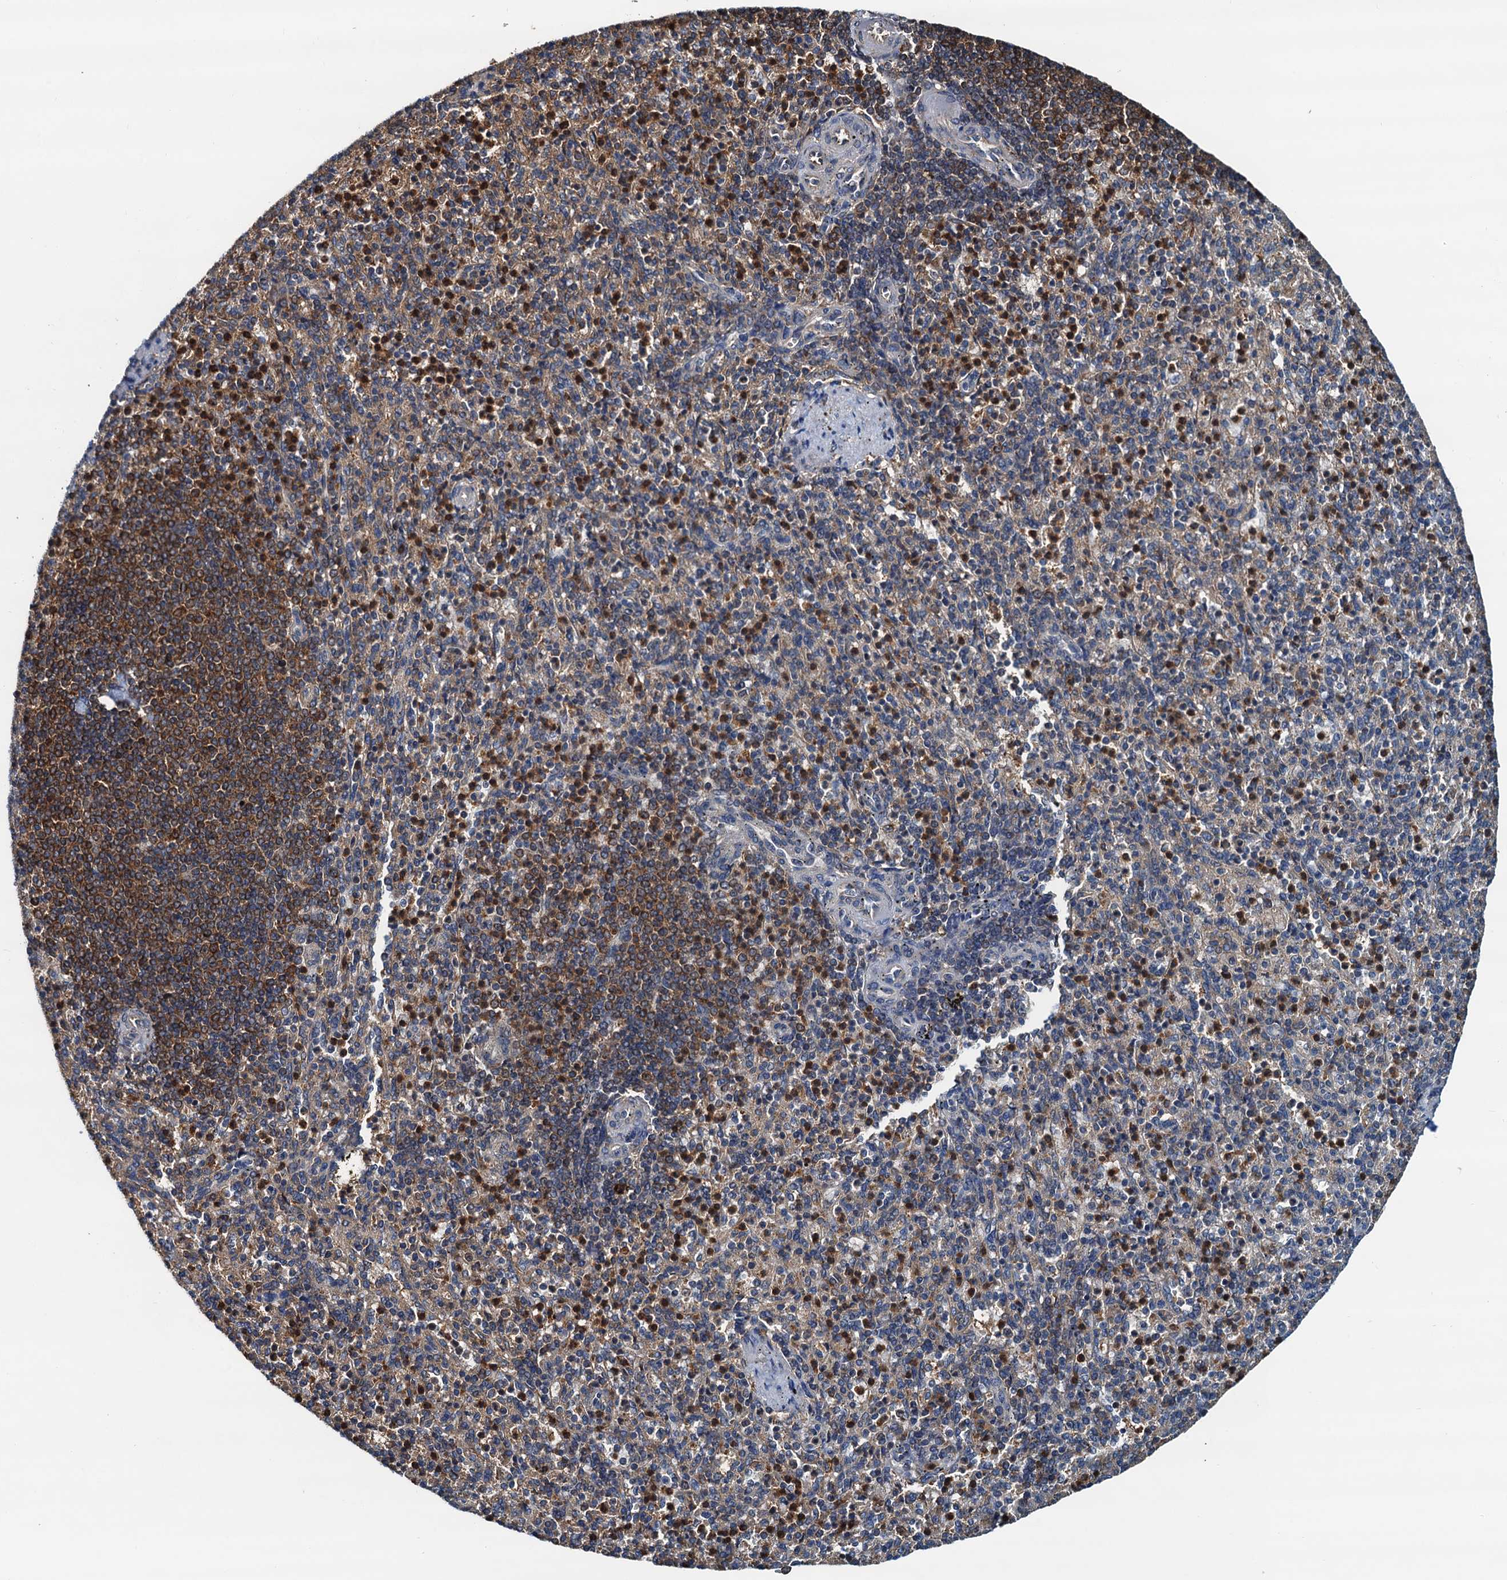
{"staining": {"intensity": "strong", "quantity": "25%-75%", "location": "cytoplasmic/membranous"}, "tissue": "spleen", "cell_type": "Cells in red pulp", "image_type": "normal", "snomed": [{"axis": "morphology", "description": "Normal tissue, NOS"}, {"axis": "topography", "description": "Spleen"}], "caption": "A high amount of strong cytoplasmic/membranous expression is seen in about 25%-75% of cells in red pulp in normal spleen. (Stains: DAB (3,3'-diaminobenzidine) in brown, nuclei in blue, Microscopy: brightfield microscopy at high magnification).", "gene": "USP6NL", "patient": {"sex": "female", "age": 74}}